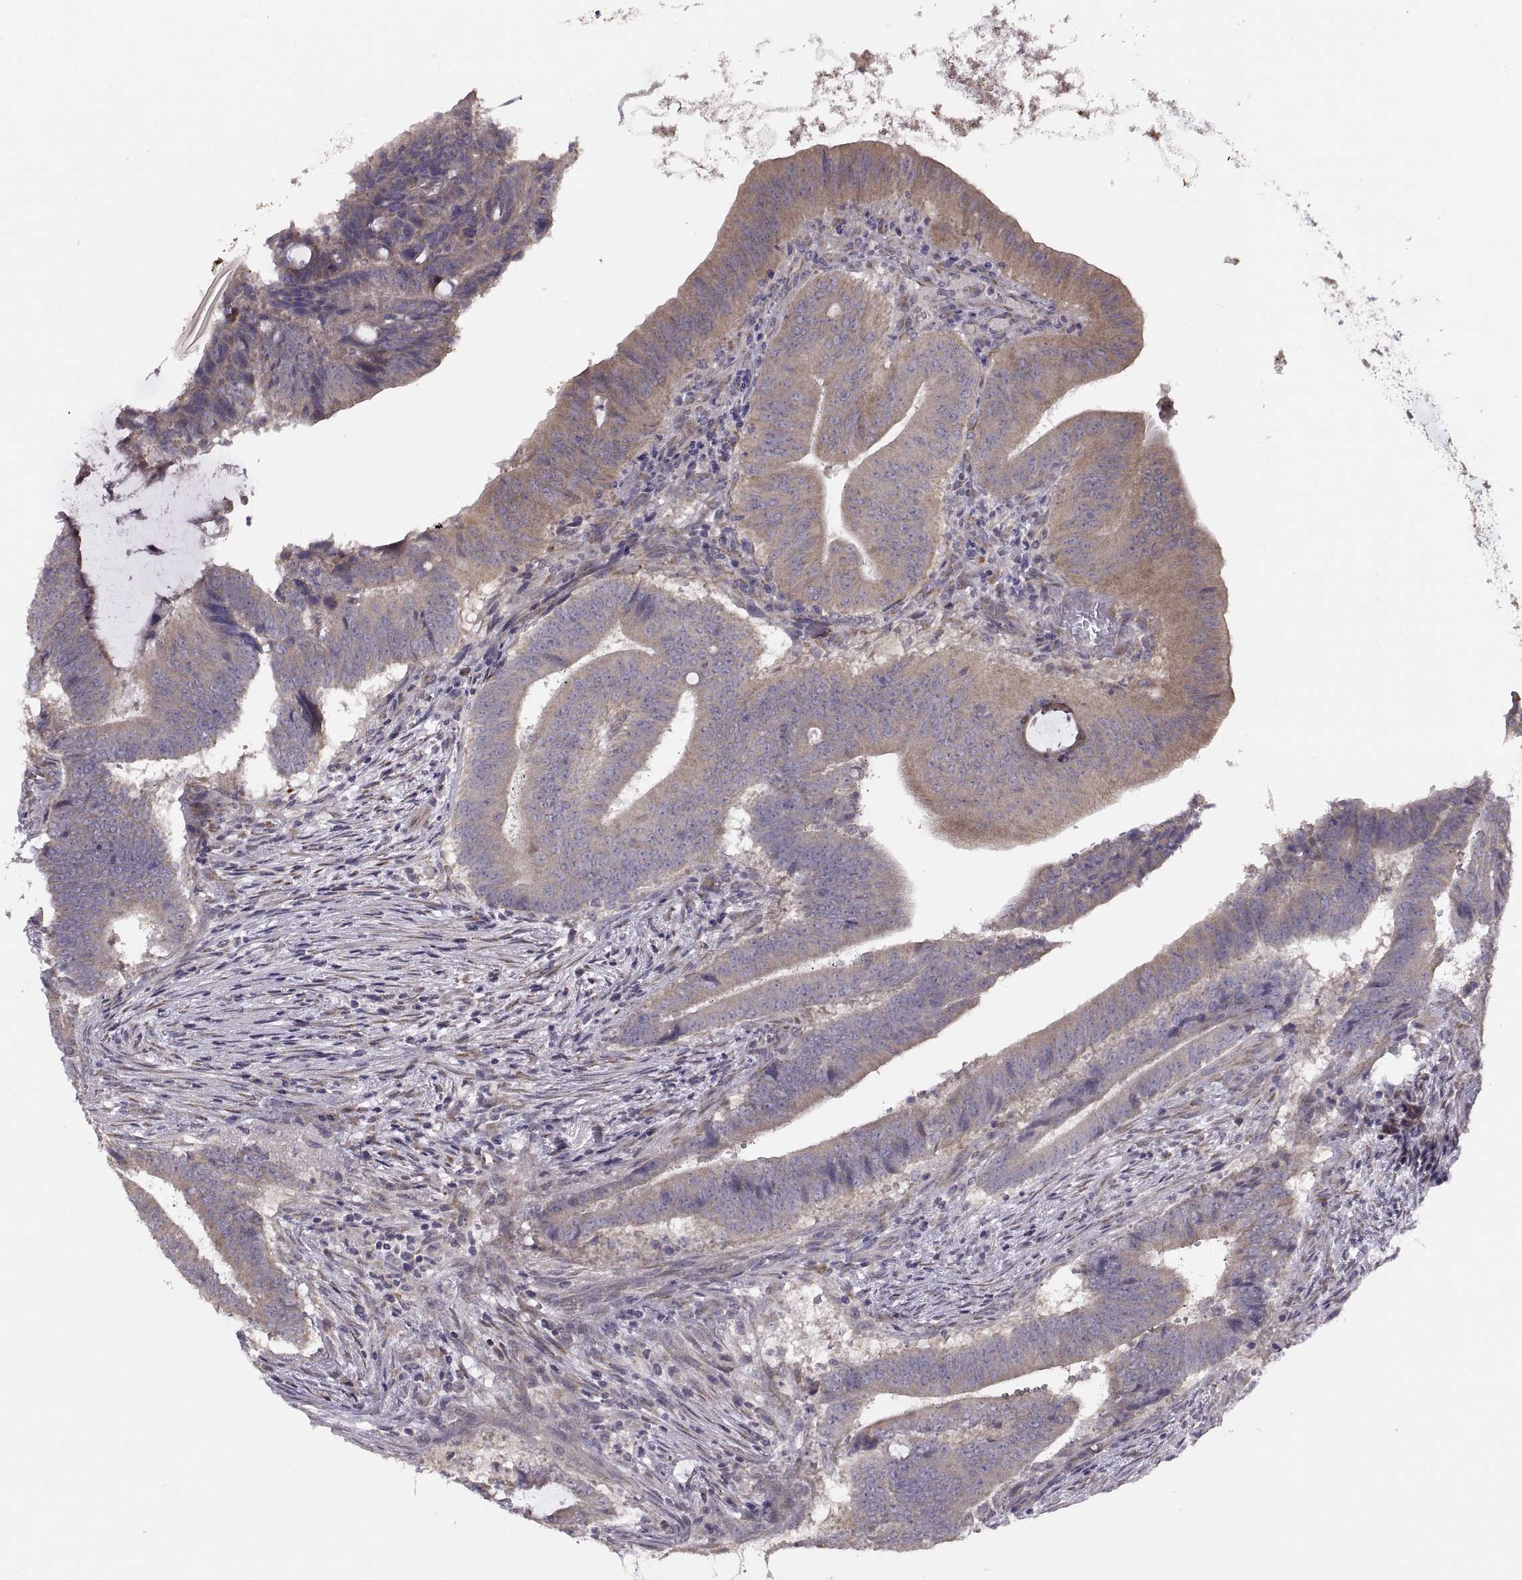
{"staining": {"intensity": "weak", "quantity": ">75%", "location": "cytoplasmic/membranous"}, "tissue": "colorectal cancer", "cell_type": "Tumor cells", "image_type": "cancer", "snomed": [{"axis": "morphology", "description": "Adenocarcinoma, NOS"}, {"axis": "topography", "description": "Colon"}], "caption": "This image shows colorectal cancer (adenocarcinoma) stained with immunohistochemistry to label a protein in brown. The cytoplasmic/membranous of tumor cells show weak positivity for the protein. Nuclei are counter-stained blue.", "gene": "ACSBG2", "patient": {"sex": "female", "age": 43}}